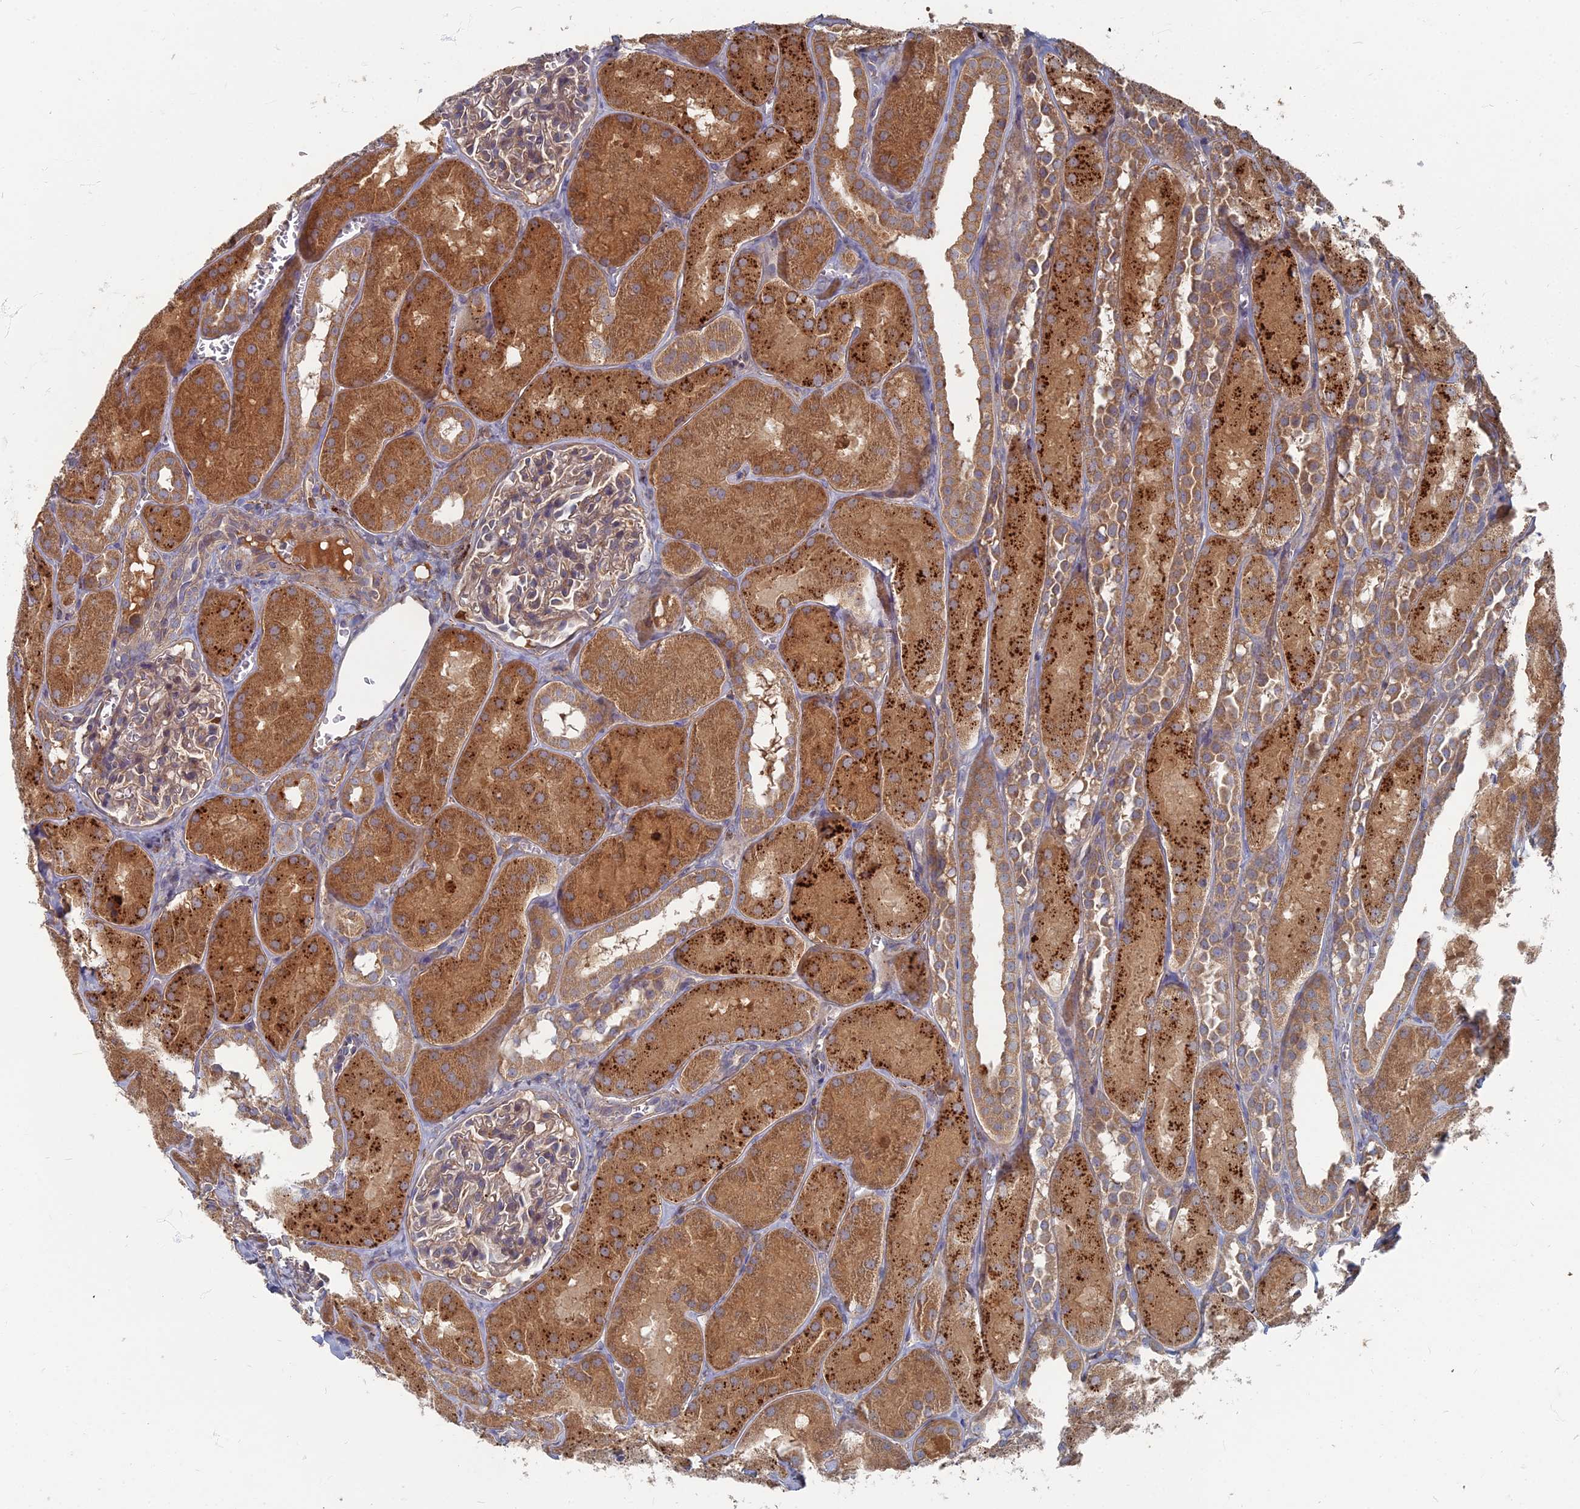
{"staining": {"intensity": "moderate", "quantity": "25%-75%", "location": "cytoplasmic/membranous"}, "tissue": "kidney", "cell_type": "Cells in glomeruli", "image_type": "normal", "snomed": [{"axis": "morphology", "description": "Normal tissue, NOS"}, {"axis": "topography", "description": "Kidney"}, {"axis": "topography", "description": "Urinary bladder"}], "caption": "This image displays benign kidney stained with immunohistochemistry (IHC) to label a protein in brown. The cytoplasmic/membranous of cells in glomeruli show moderate positivity for the protein. Nuclei are counter-stained blue.", "gene": "PPCDC", "patient": {"sex": "male", "age": 16}}